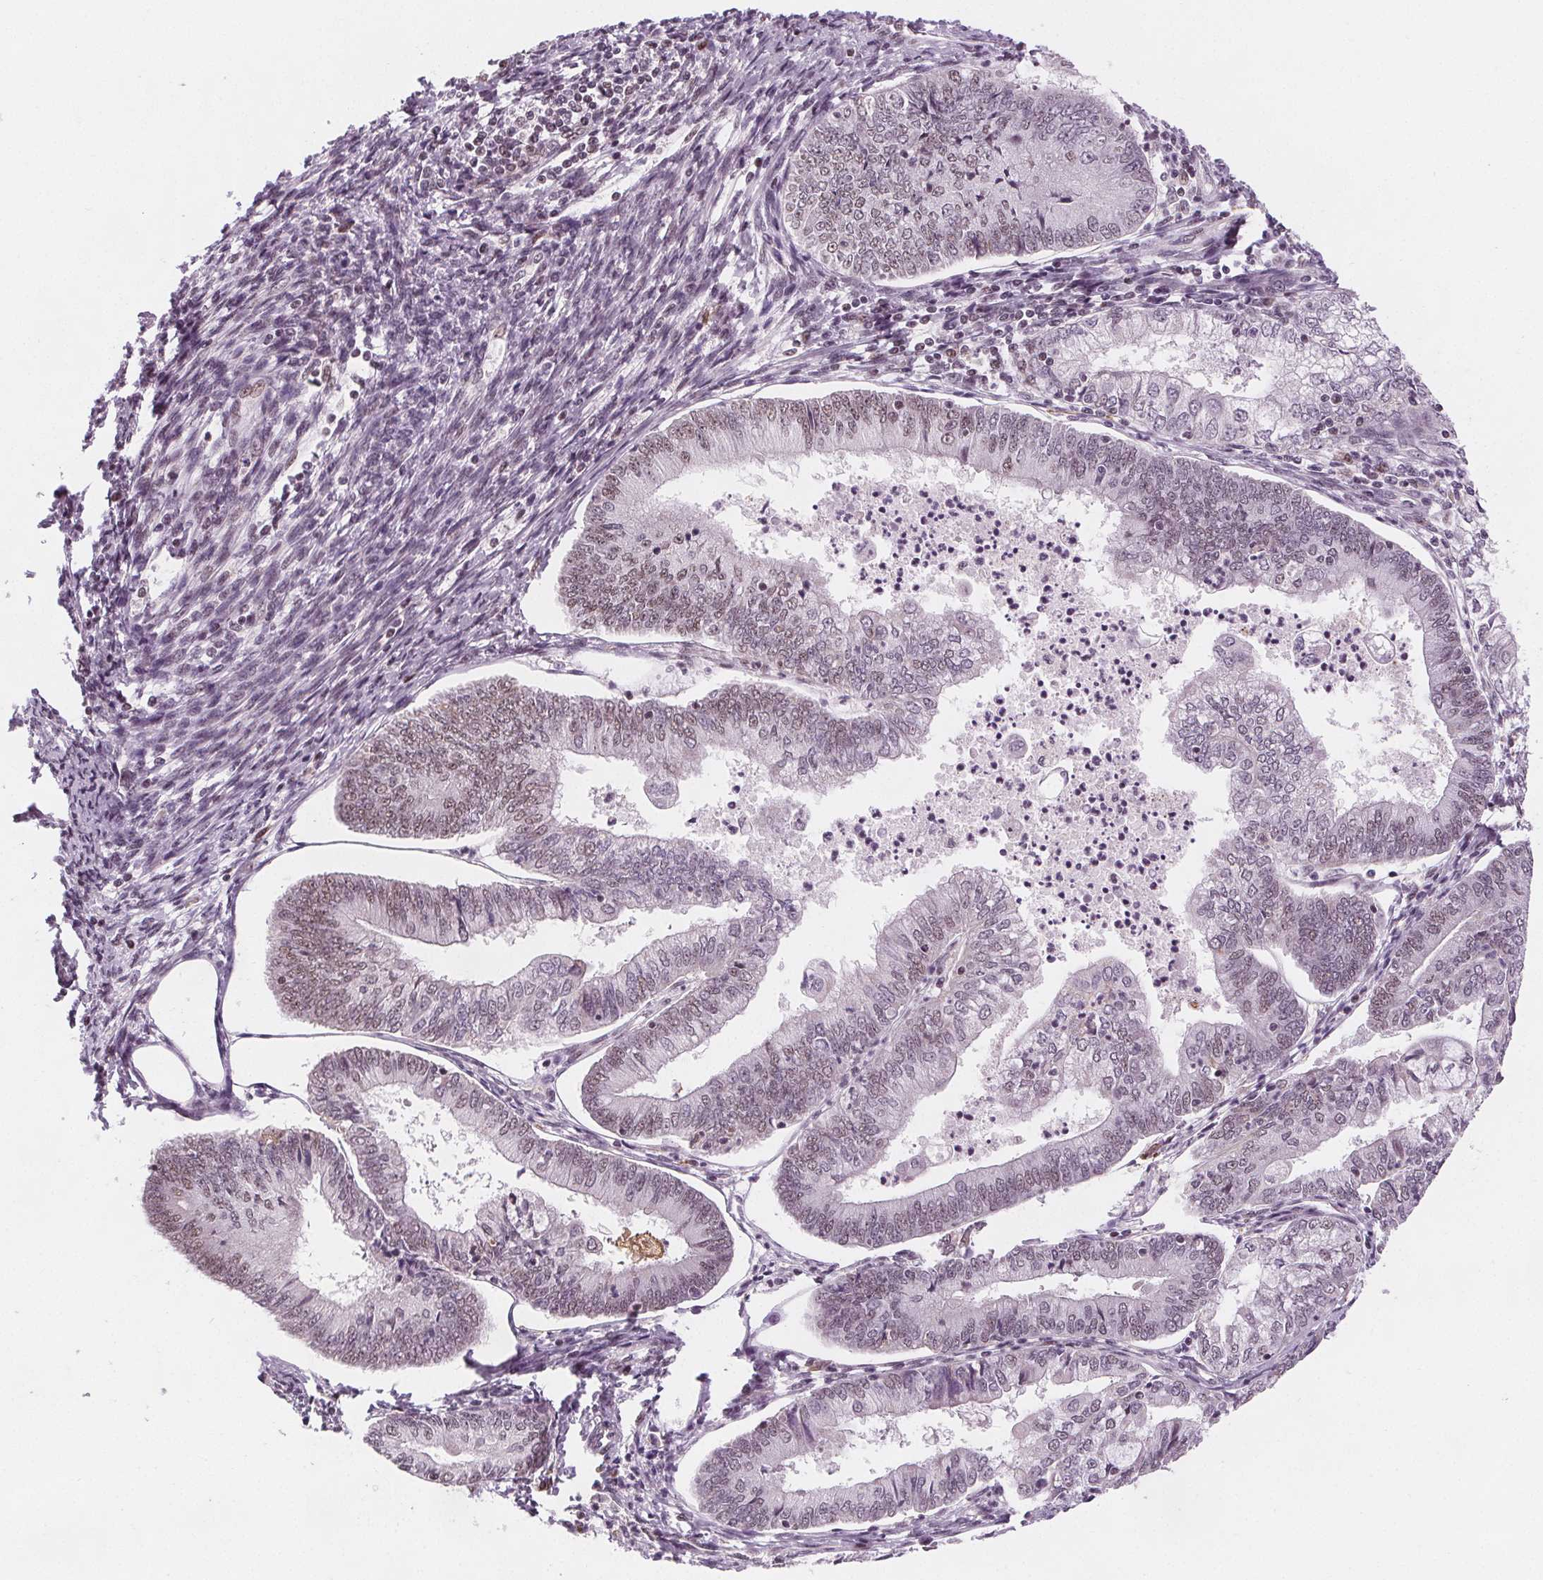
{"staining": {"intensity": "moderate", "quantity": "<25%", "location": "nuclear"}, "tissue": "endometrial cancer", "cell_type": "Tumor cells", "image_type": "cancer", "snomed": [{"axis": "morphology", "description": "Adenocarcinoma, NOS"}, {"axis": "topography", "description": "Endometrium"}], "caption": "Immunohistochemistry staining of adenocarcinoma (endometrial), which displays low levels of moderate nuclear staining in approximately <25% of tumor cells indicating moderate nuclear protein expression. The staining was performed using DAB (brown) for protein detection and nuclei were counterstained in hematoxylin (blue).", "gene": "DPM2", "patient": {"sex": "female", "age": 55}}